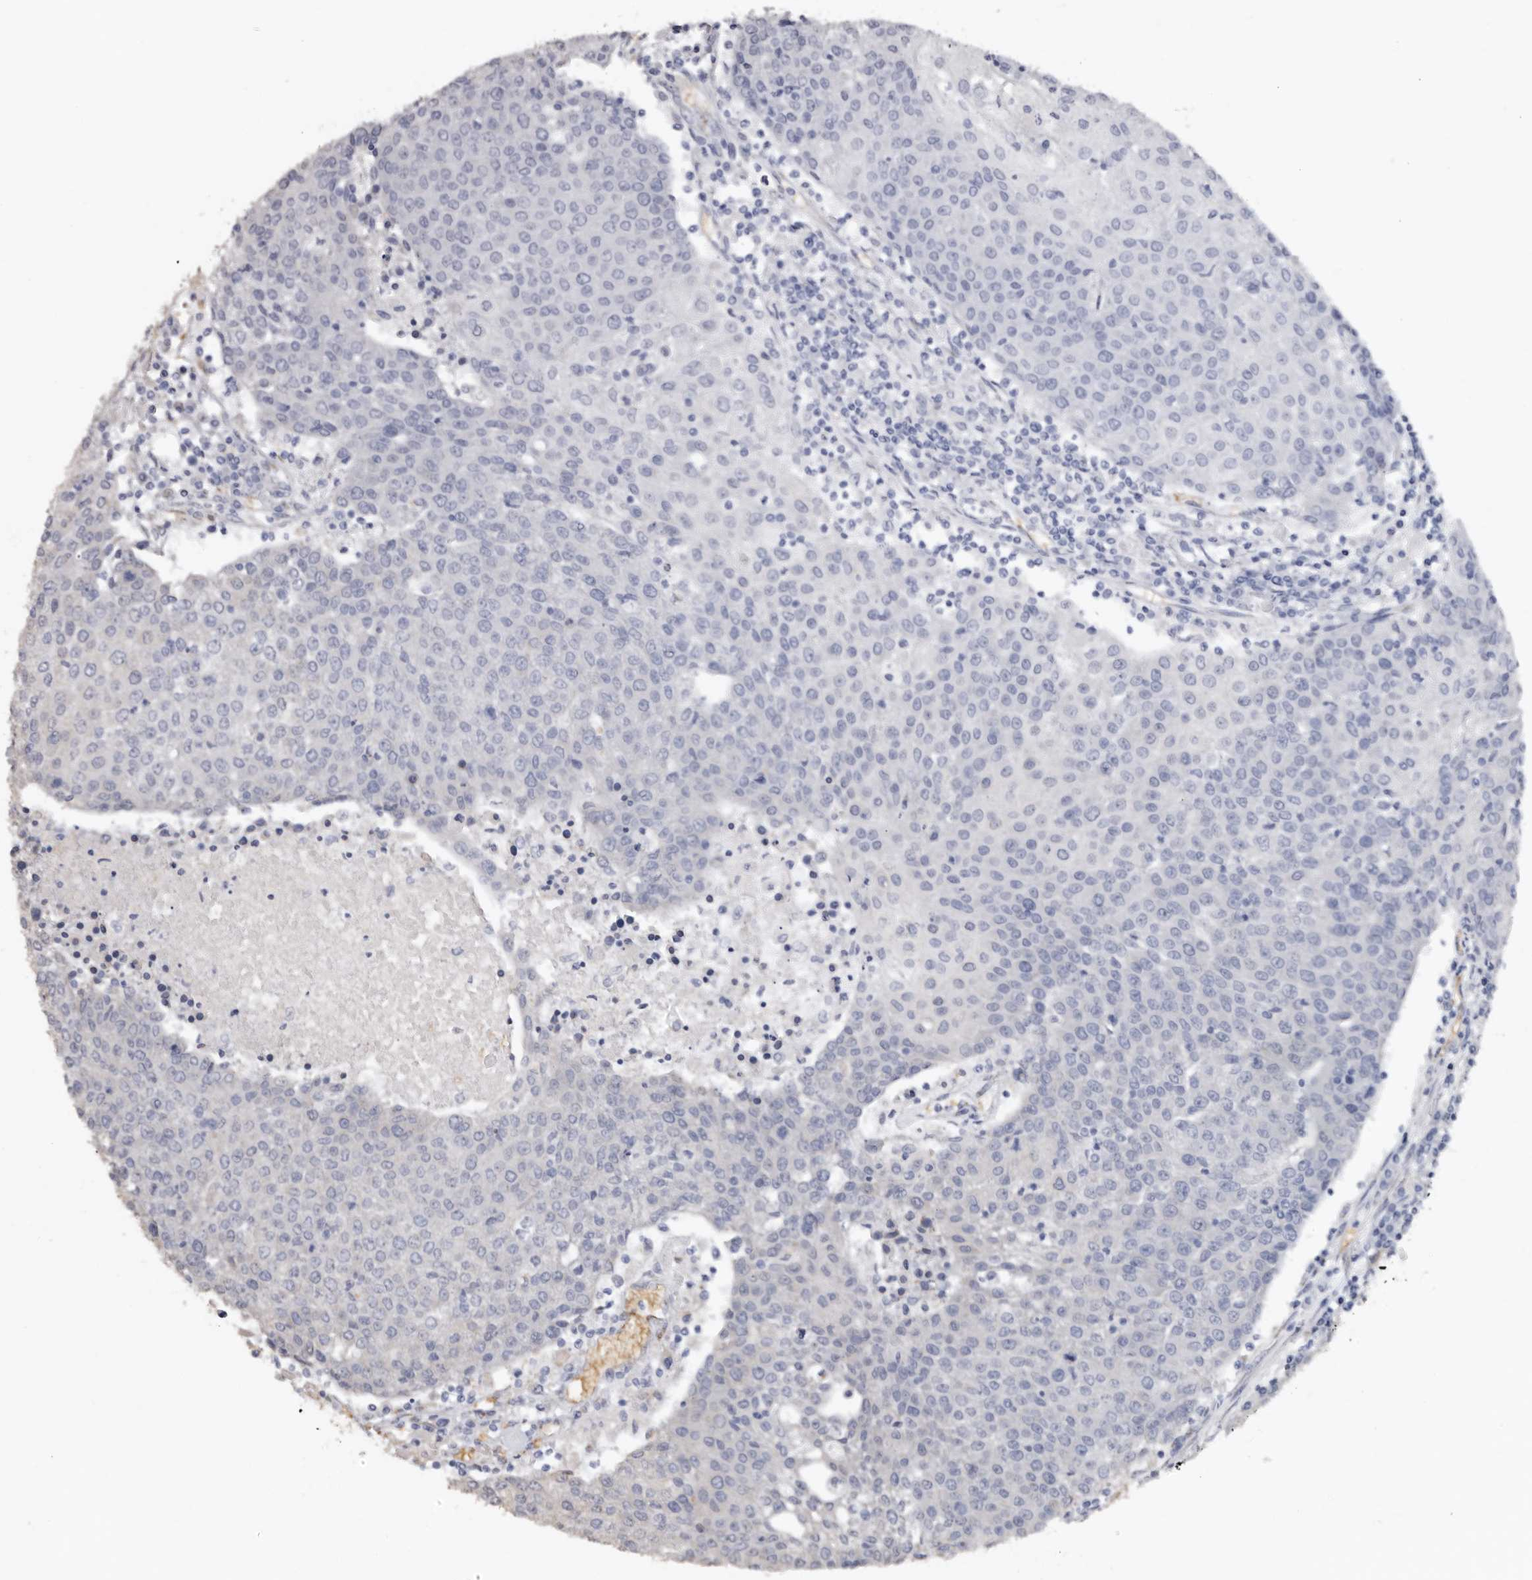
{"staining": {"intensity": "negative", "quantity": "none", "location": "none"}, "tissue": "urothelial cancer", "cell_type": "Tumor cells", "image_type": "cancer", "snomed": [{"axis": "morphology", "description": "Urothelial carcinoma, High grade"}, {"axis": "topography", "description": "Urinary bladder"}], "caption": "This image is of urothelial cancer stained with immunohistochemistry (IHC) to label a protein in brown with the nuclei are counter-stained blue. There is no expression in tumor cells.", "gene": "ENTREP1", "patient": {"sex": "female", "age": 85}}